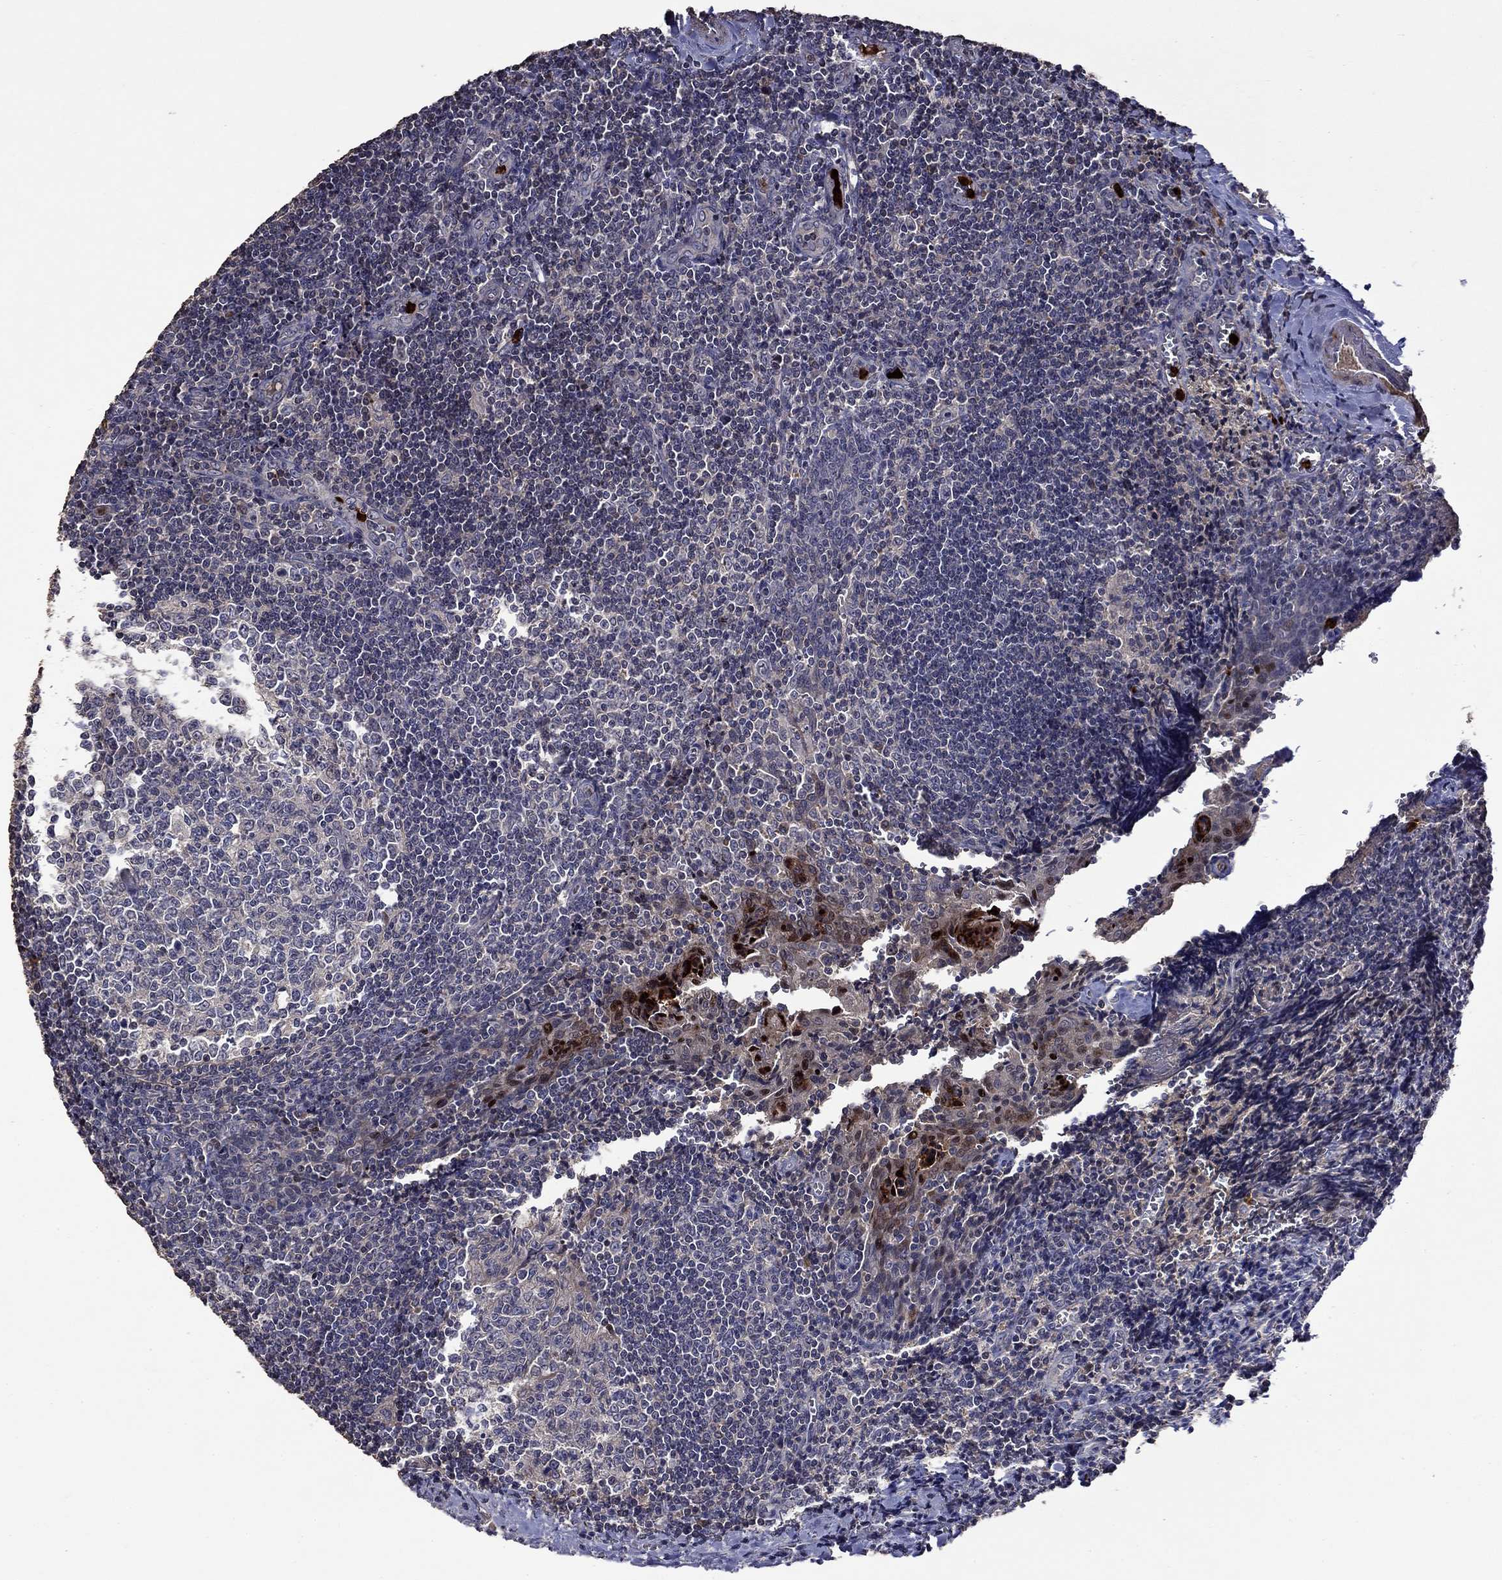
{"staining": {"intensity": "negative", "quantity": "none", "location": "none"}, "tissue": "tonsil", "cell_type": "Germinal center cells", "image_type": "normal", "snomed": [{"axis": "morphology", "description": "Normal tissue, NOS"}, {"axis": "morphology", "description": "Inflammation, NOS"}, {"axis": "topography", "description": "Tonsil"}], "caption": "Photomicrograph shows no significant protein expression in germinal center cells of benign tonsil. Nuclei are stained in blue.", "gene": "SATB1", "patient": {"sex": "female", "age": 31}}